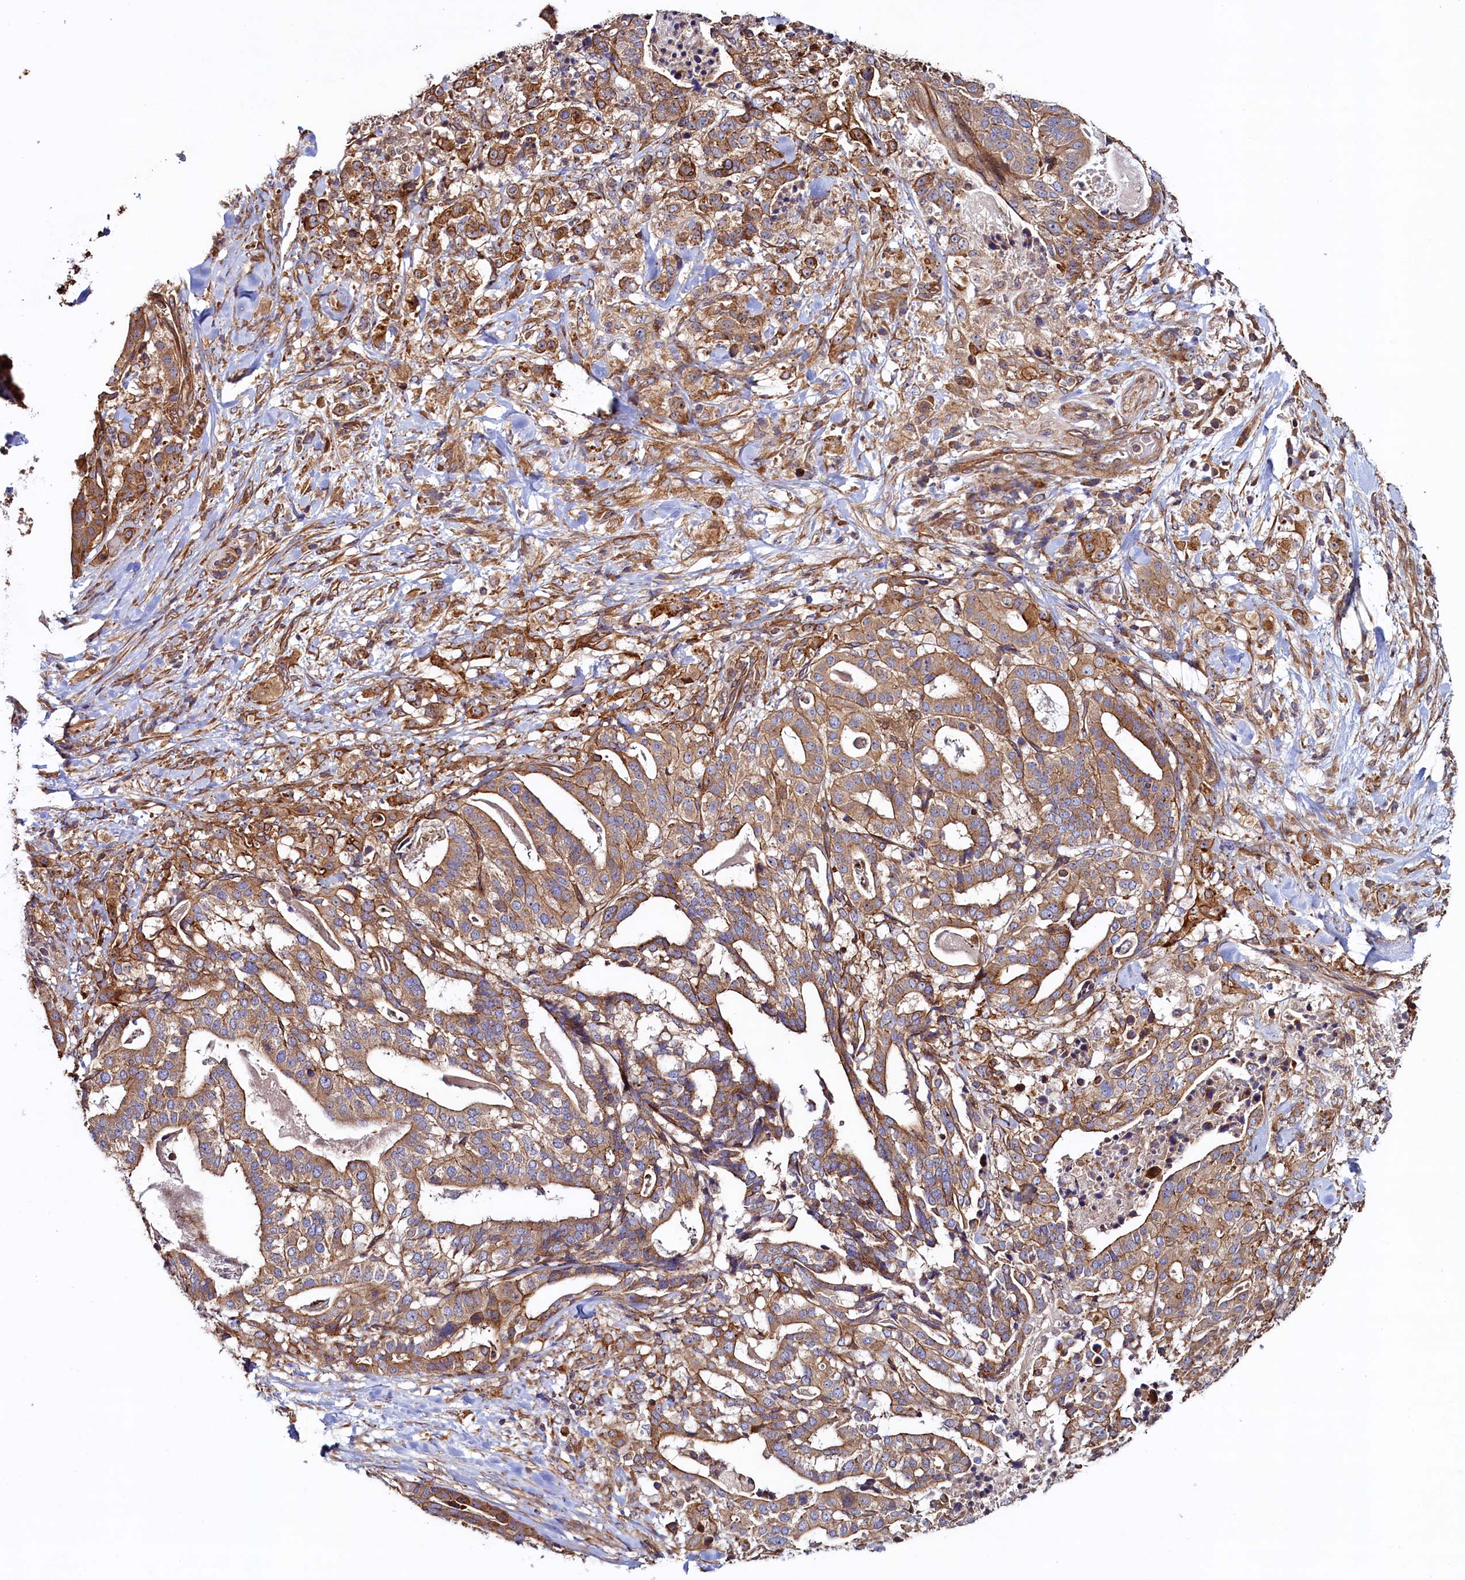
{"staining": {"intensity": "moderate", "quantity": ">75%", "location": "cytoplasmic/membranous"}, "tissue": "stomach cancer", "cell_type": "Tumor cells", "image_type": "cancer", "snomed": [{"axis": "morphology", "description": "Adenocarcinoma, NOS"}, {"axis": "topography", "description": "Stomach"}], "caption": "IHC of human adenocarcinoma (stomach) exhibits medium levels of moderate cytoplasmic/membranous staining in about >75% of tumor cells.", "gene": "ATXN2L", "patient": {"sex": "male", "age": 48}}